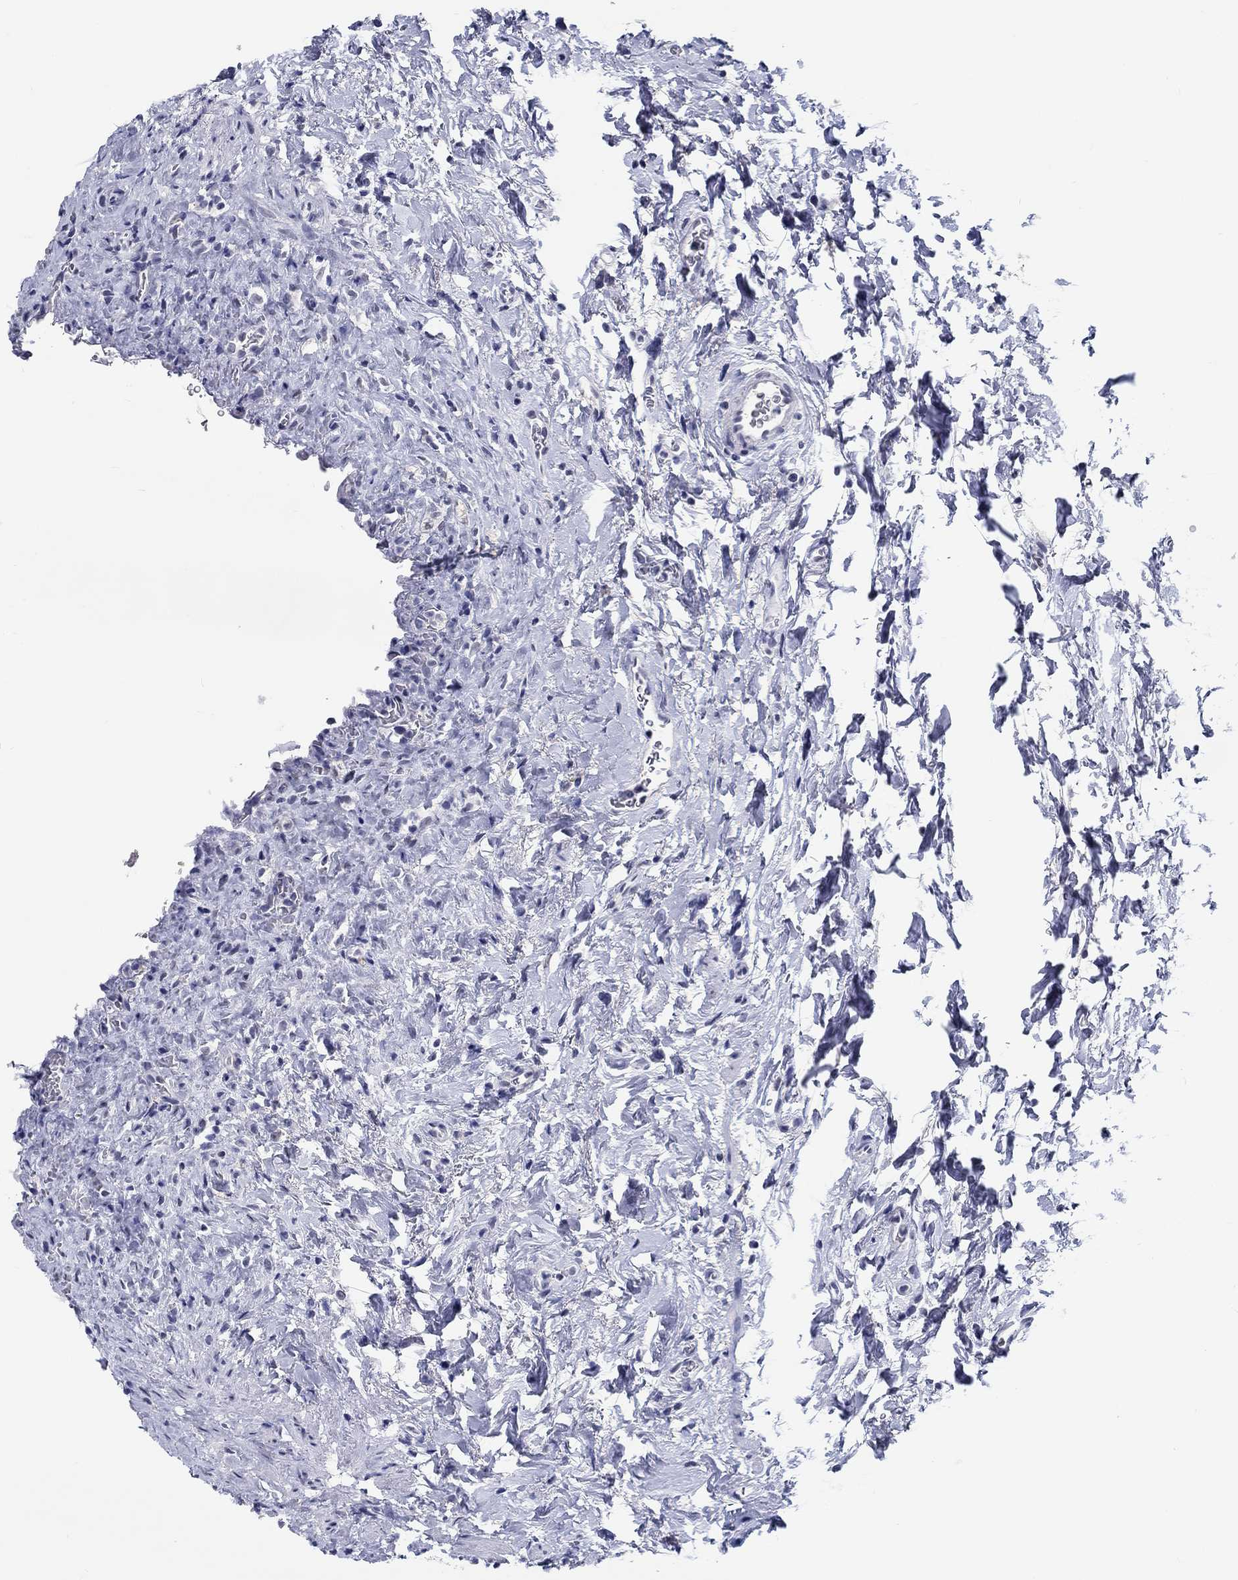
{"staining": {"intensity": "negative", "quantity": "none", "location": "none"}, "tissue": "urinary bladder", "cell_type": "Urothelial cells", "image_type": "normal", "snomed": [{"axis": "morphology", "description": "Normal tissue, NOS"}, {"axis": "topography", "description": "Urinary bladder"}], "caption": "This micrograph is of benign urinary bladder stained with immunohistochemistry to label a protein in brown with the nuclei are counter-stained blue. There is no staining in urothelial cells.", "gene": "GRIN1", "patient": {"sex": "male", "age": 76}}